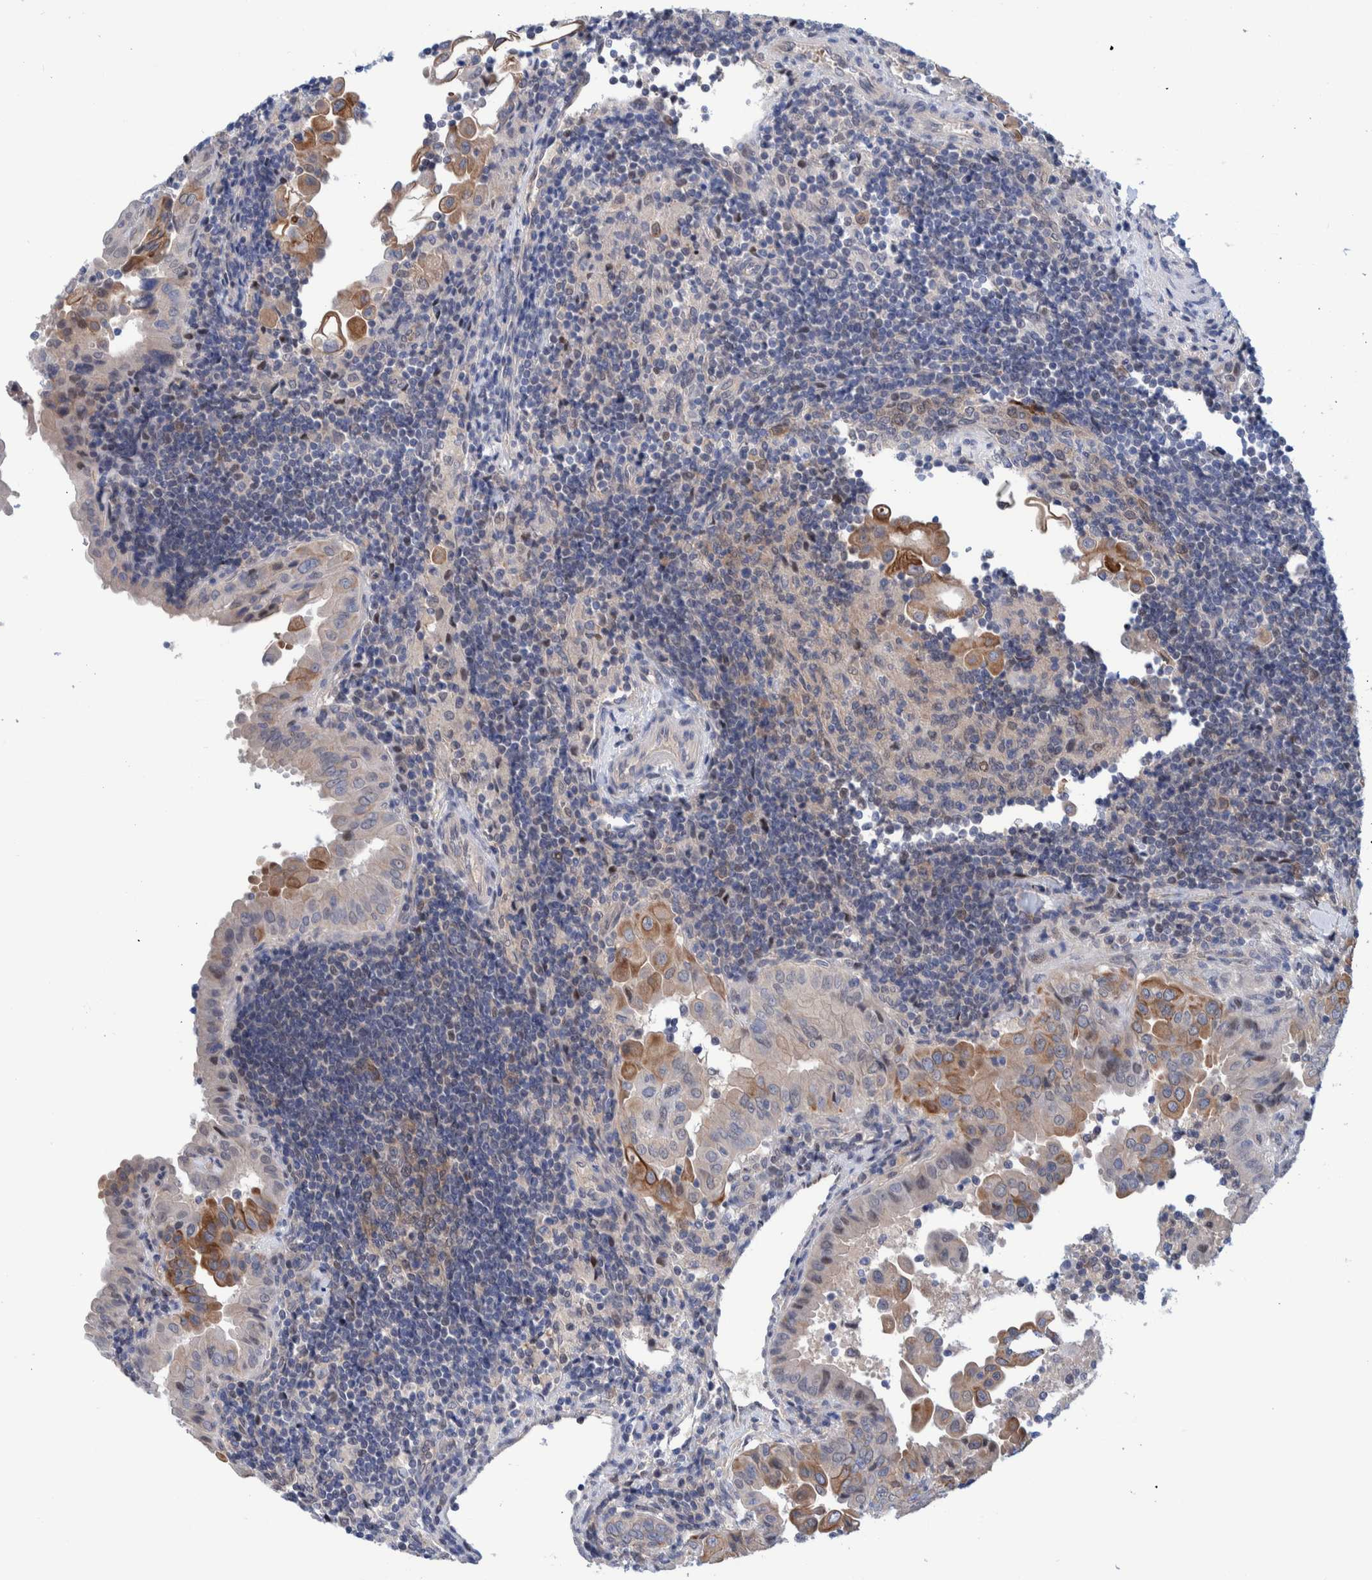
{"staining": {"intensity": "moderate", "quantity": "<25%", "location": "cytoplasmic/membranous"}, "tissue": "thyroid cancer", "cell_type": "Tumor cells", "image_type": "cancer", "snomed": [{"axis": "morphology", "description": "Papillary adenocarcinoma, NOS"}, {"axis": "topography", "description": "Thyroid gland"}], "caption": "A micrograph of thyroid cancer (papillary adenocarcinoma) stained for a protein exhibits moderate cytoplasmic/membranous brown staining in tumor cells.", "gene": "PFAS", "patient": {"sex": "male", "age": 33}}